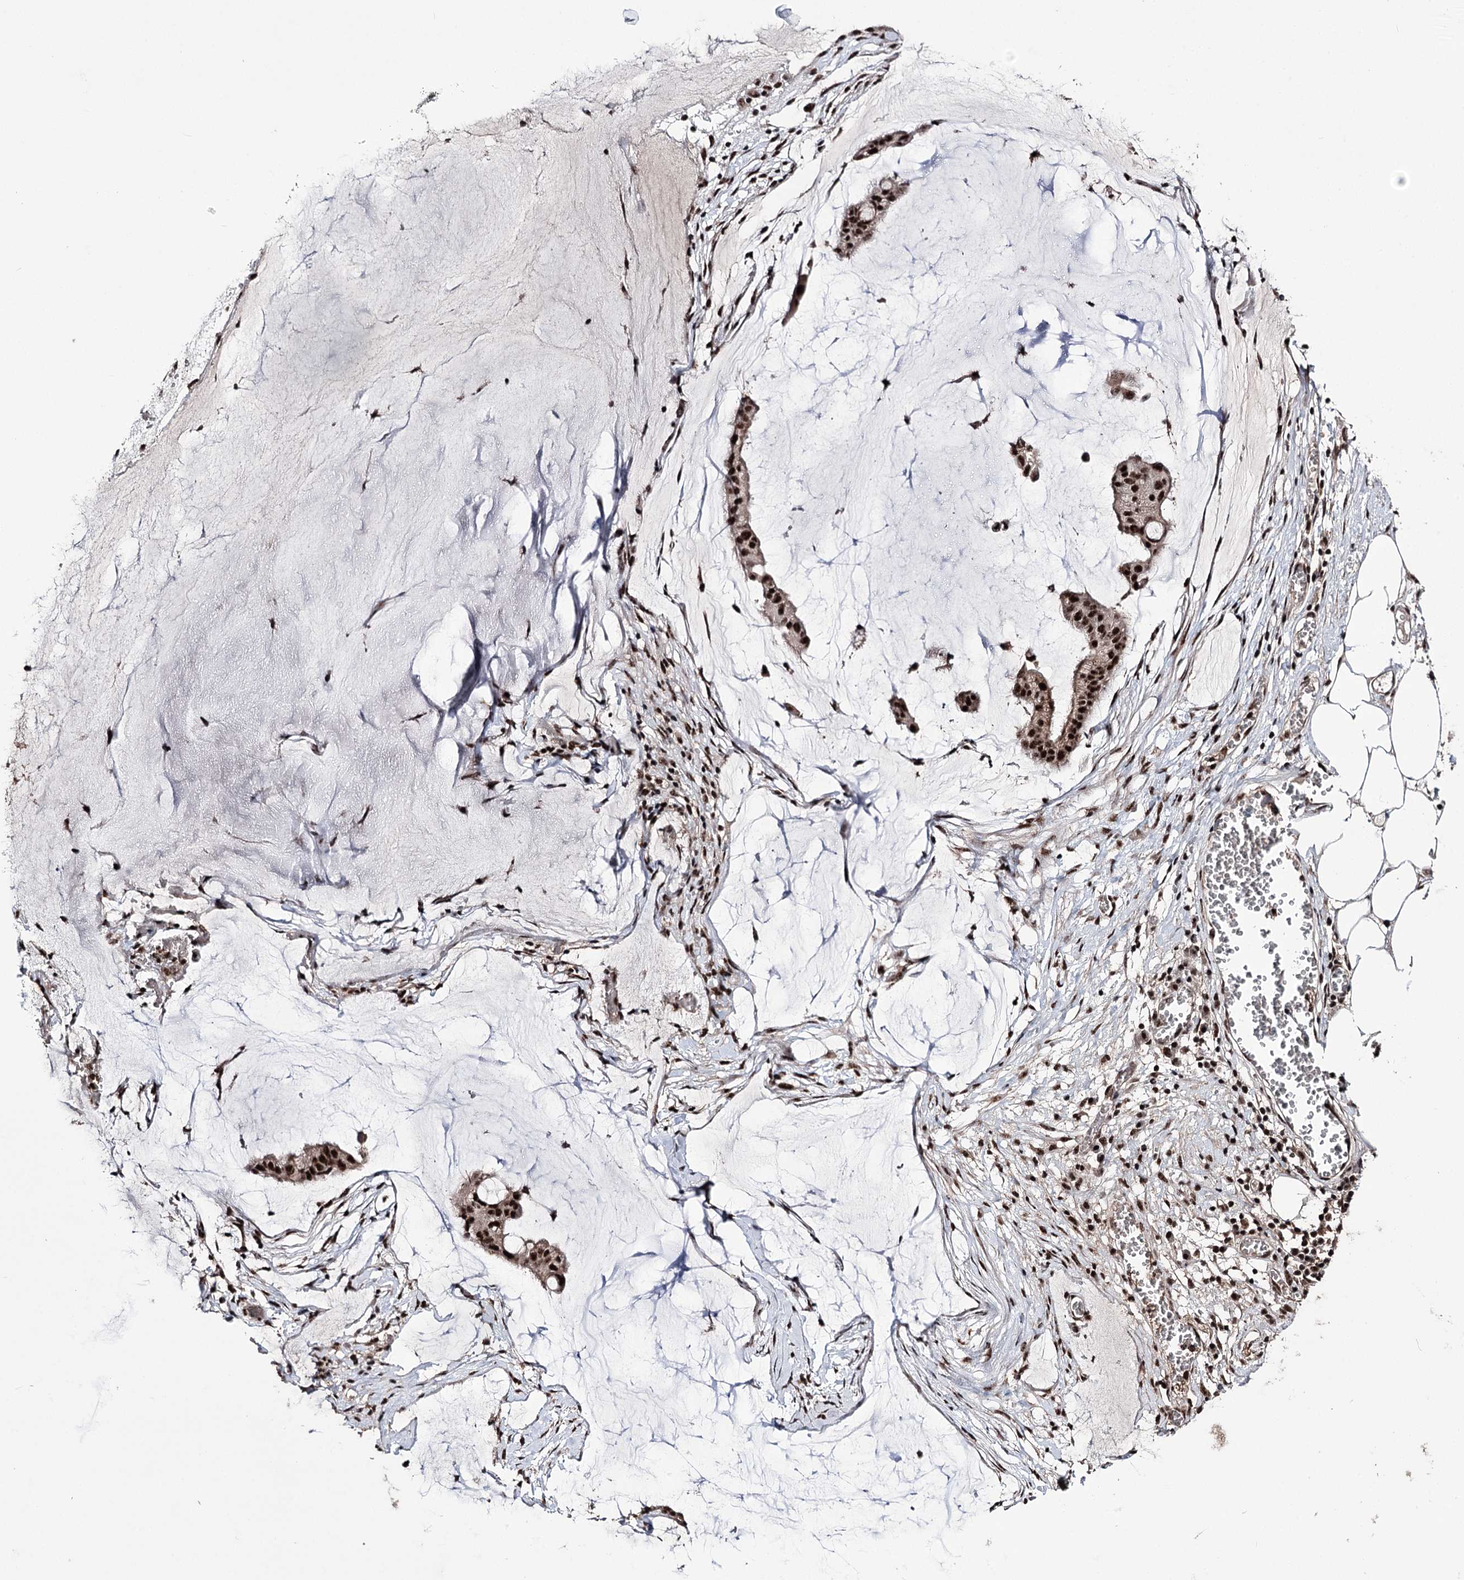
{"staining": {"intensity": "strong", "quantity": ">75%", "location": "nuclear"}, "tissue": "ovarian cancer", "cell_type": "Tumor cells", "image_type": "cancer", "snomed": [{"axis": "morphology", "description": "Cystadenocarcinoma, mucinous, NOS"}, {"axis": "topography", "description": "Ovary"}], "caption": "The image reveals staining of mucinous cystadenocarcinoma (ovarian), revealing strong nuclear protein expression (brown color) within tumor cells. The staining was performed using DAB (3,3'-diaminobenzidine) to visualize the protein expression in brown, while the nuclei were stained in blue with hematoxylin (Magnification: 20x).", "gene": "PRPF40A", "patient": {"sex": "female", "age": 73}}